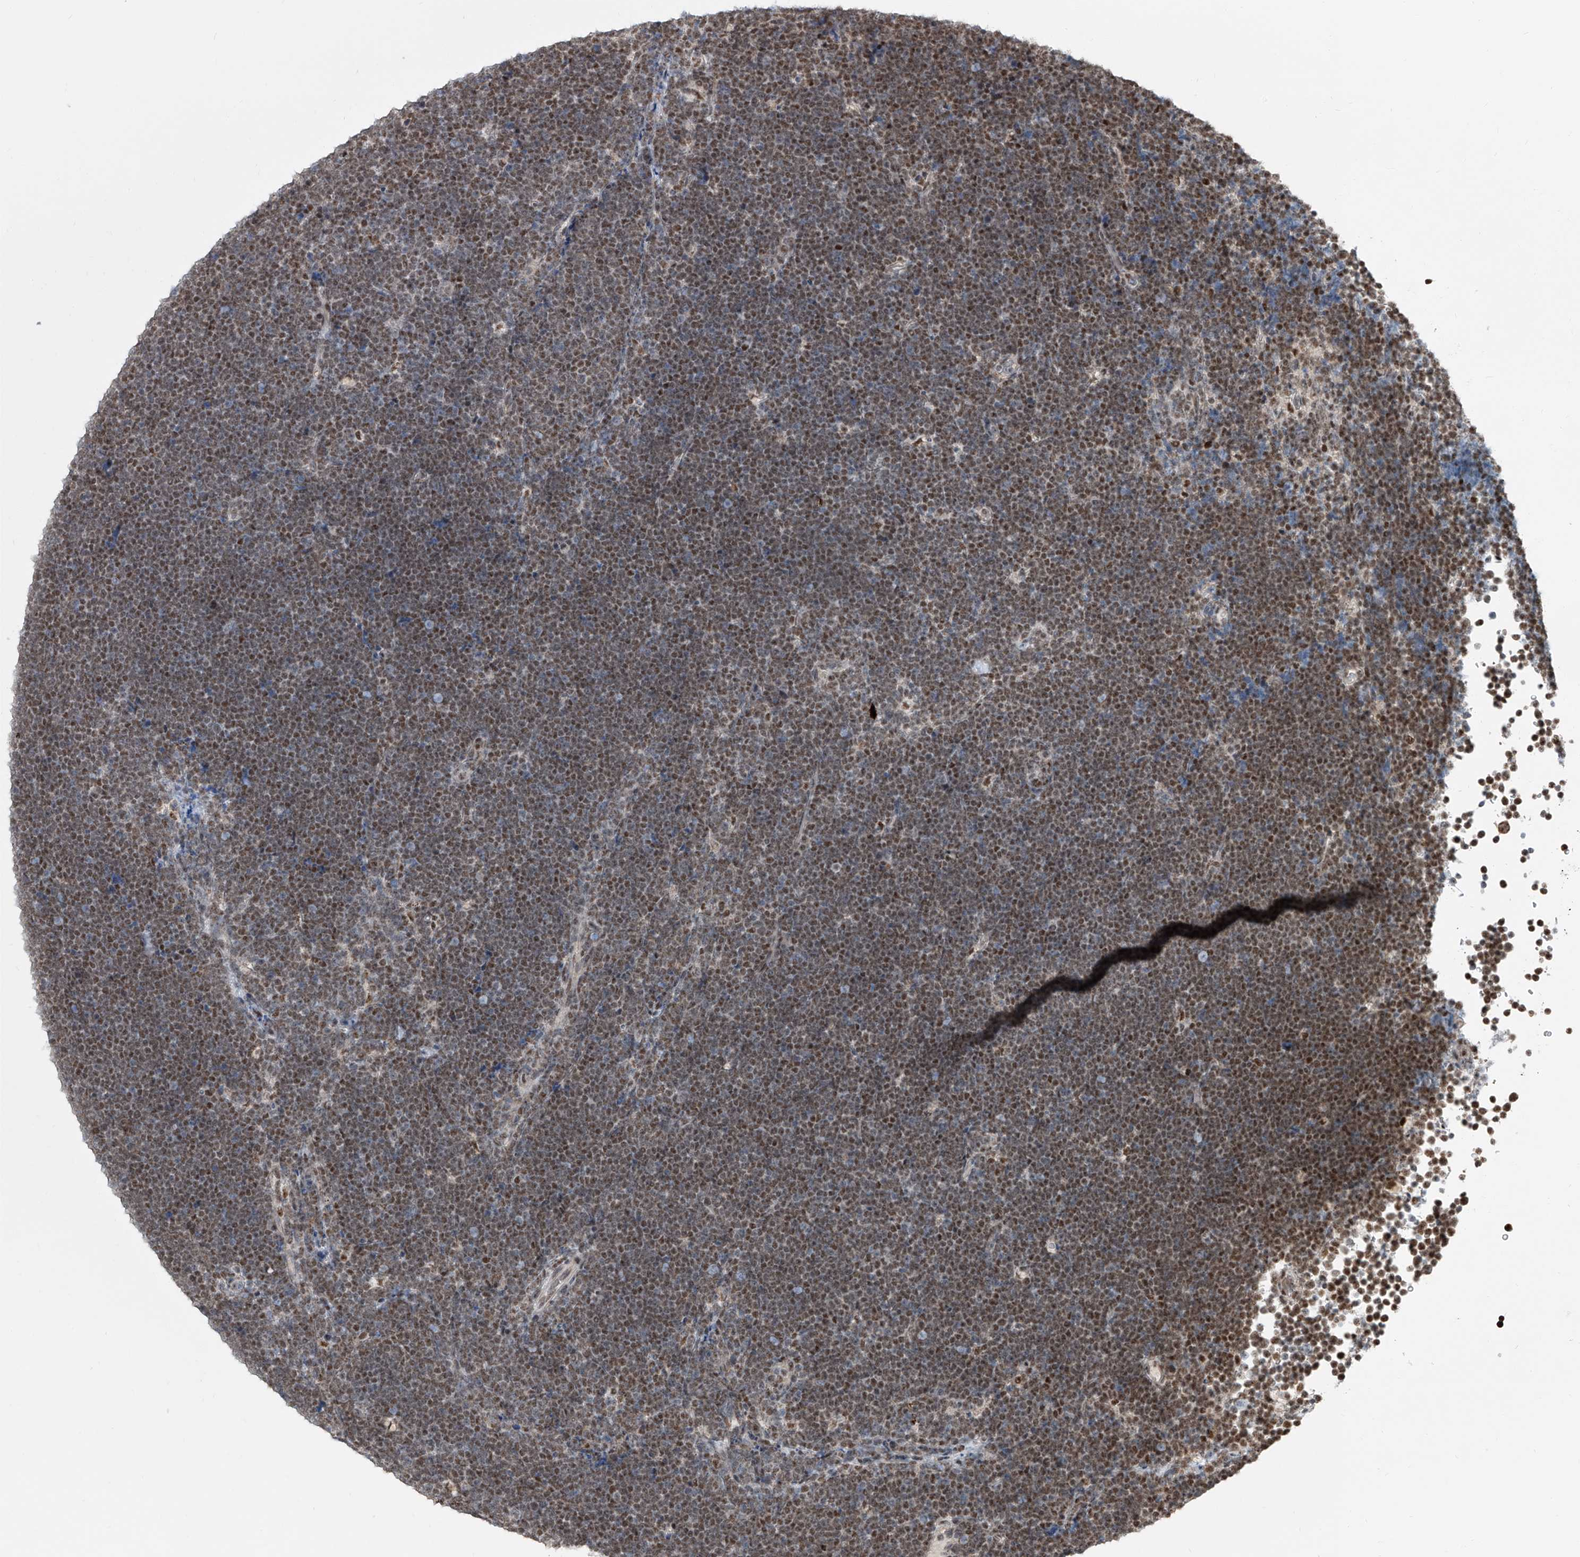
{"staining": {"intensity": "moderate", "quantity": ">75%", "location": "nuclear"}, "tissue": "lymphoma", "cell_type": "Tumor cells", "image_type": "cancer", "snomed": [{"axis": "morphology", "description": "Malignant lymphoma, non-Hodgkin's type, High grade"}, {"axis": "topography", "description": "Lymph node"}], "caption": "Immunohistochemistry (IHC) image of neoplastic tissue: human high-grade malignant lymphoma, non-Hodgkin's type stained using immunohistochemistry displays medium levels of moderate protein expression localized specifically in the nuclear of tumor cells, appearing as a nuclear brown color.", "gene": "SDE2", "patient": {"sex": "male", "age": 13}}